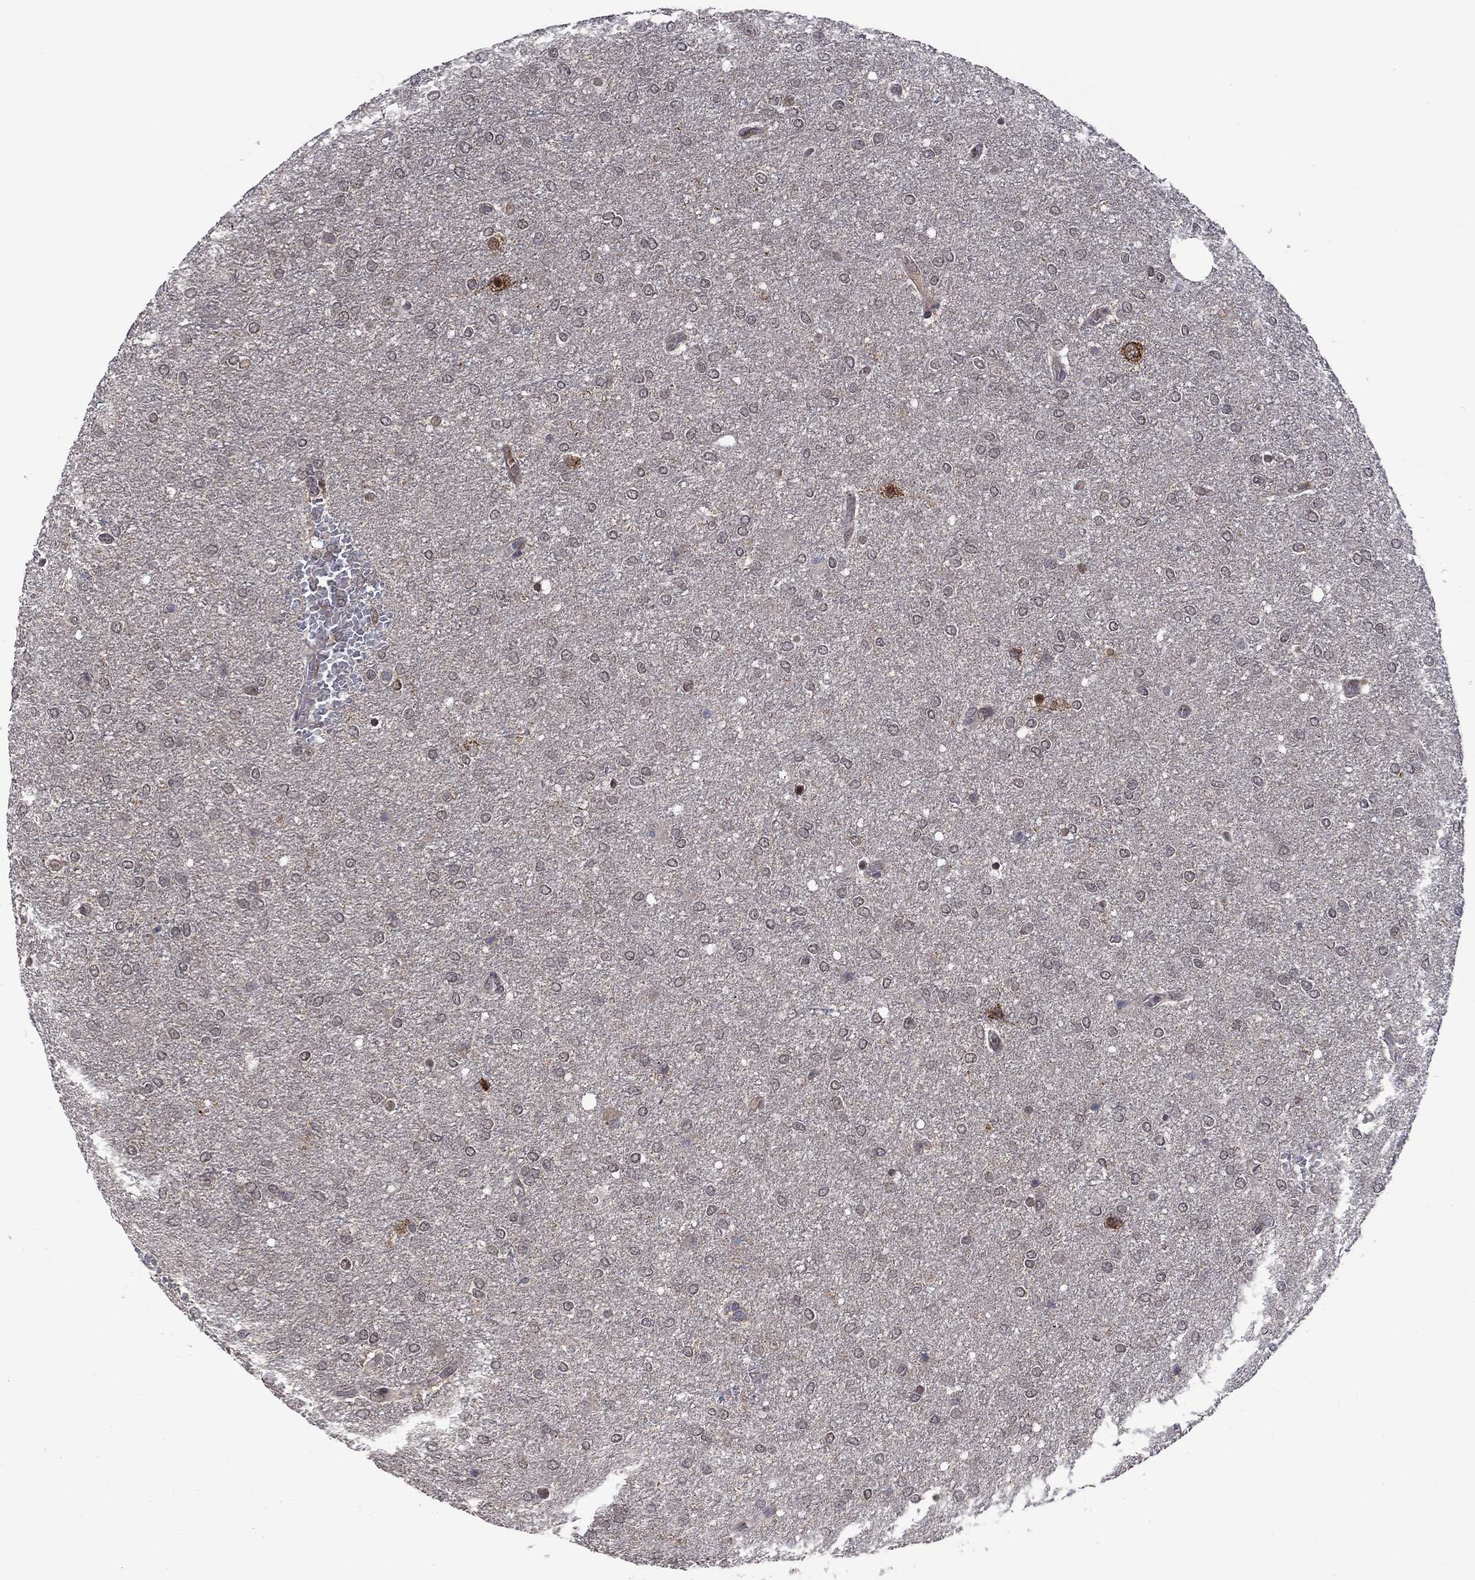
{"staining": {"intensity": "negative", "quantity": "none", "location": "none"}, "tissue": "glioma", "cell_type": "Tumor cells", "image_type": "cancer", "snomed": [{"axis": "morphology", "description": "Glioma, malignant, High grade"}, {"axis": "topography", "description": "Brain"}], "caption": "Immunohistochemistry photomicrograph of neoplastic tissue: malignant glioma (high-grade) stained with DAB (3,3'-diaminobenzidine) exhibits no significant protein positivity in tumor cells.", "gene": "GPAA1", "patient": {"sex": "female", "age": 61}}